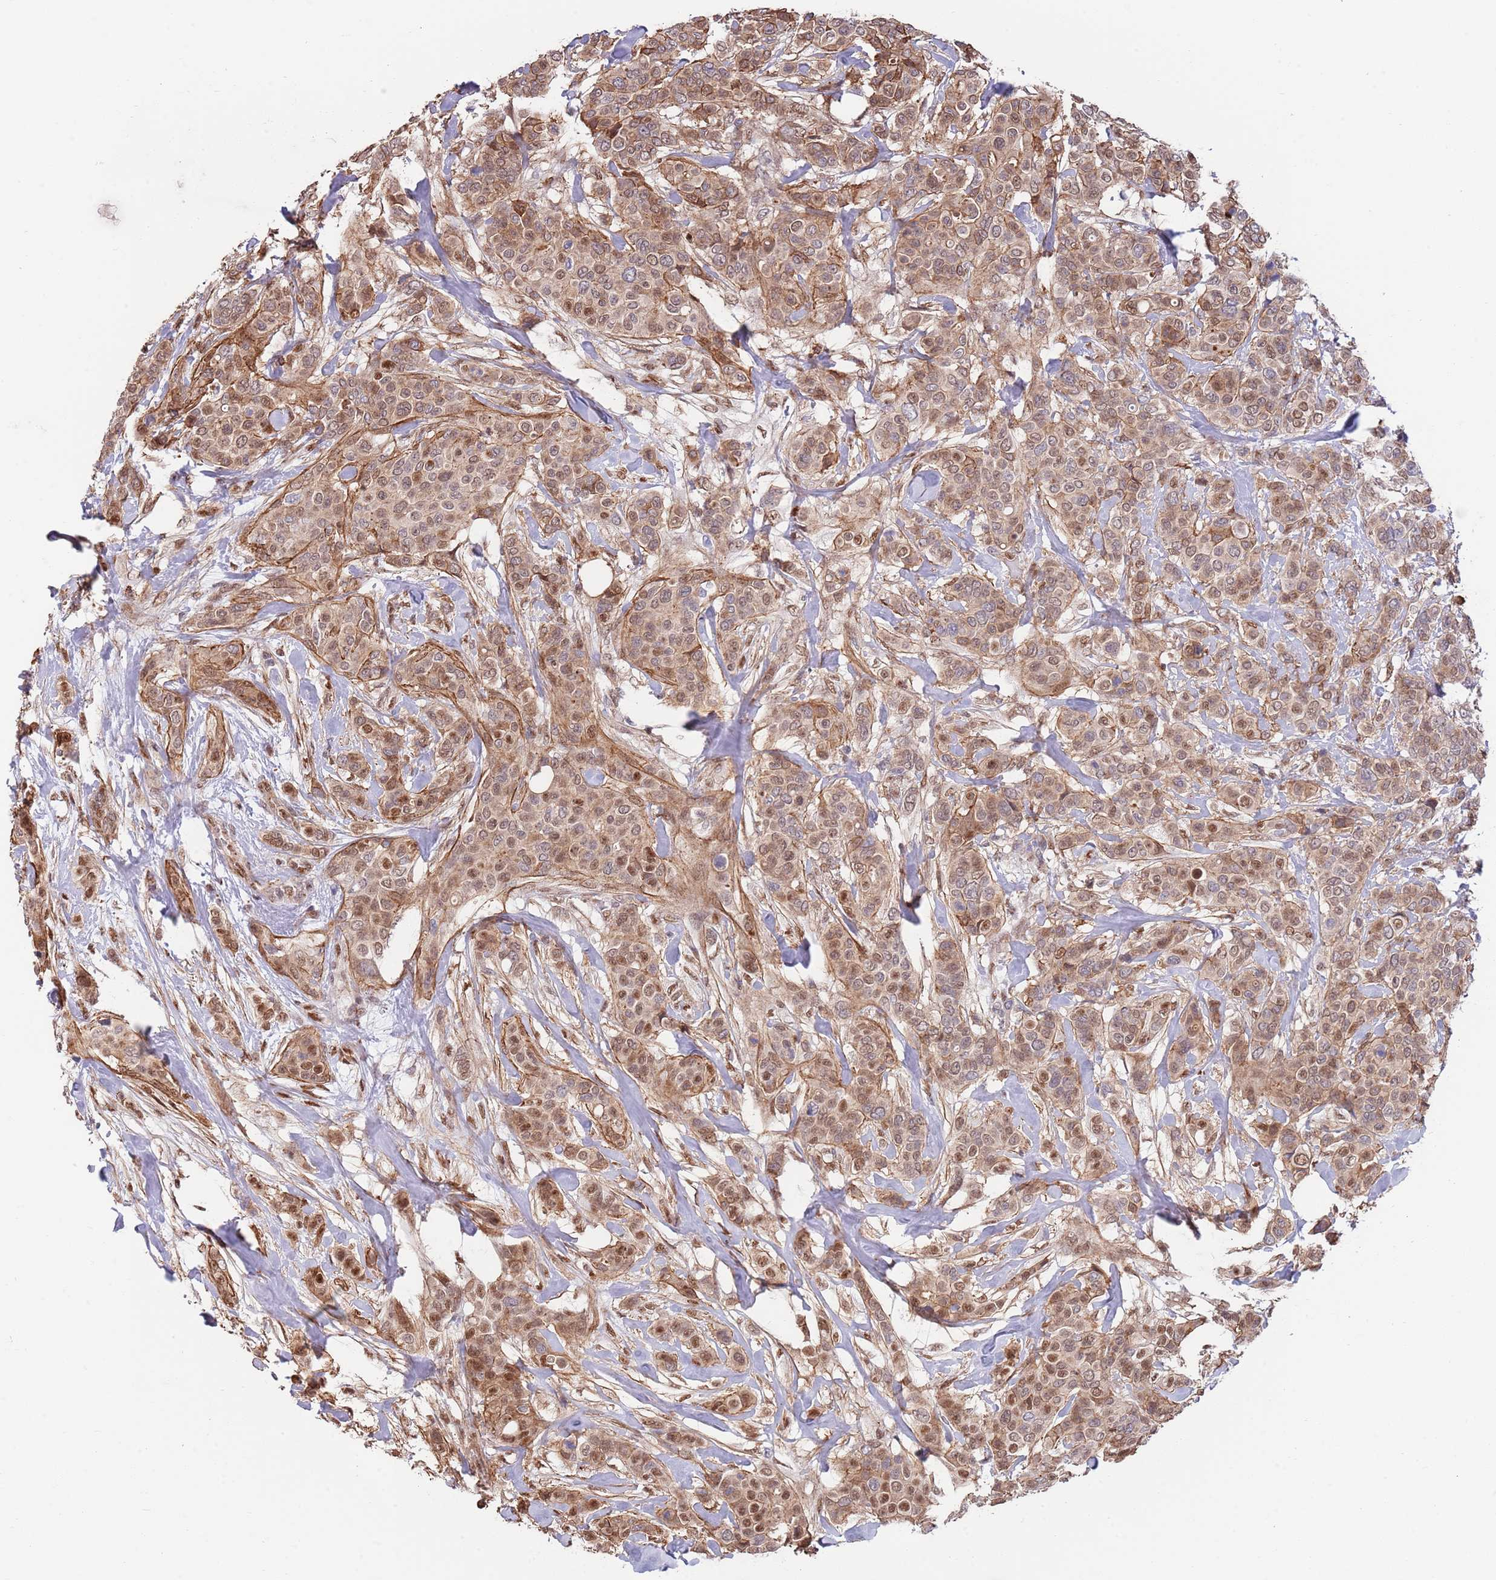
{"staining": {"intensity": "moderate", "quantity": ">75%", "location": "cytoplasmic/membranous,nuclear"}, "tissue": "breast cancer", "cell_type": "Tumor cells", "image_type": "cancer", "snomed": [{"axis": "morphology", "description": "Lobular carcinoma"}, {"axis": "topography", "description": "Breast"}], "caption": "DAB (3,3'-diaminobenzidine) immunohistochemical staining of breast lobular carcinoma exhibits moderate cytoplasmic/membranous and nuclear protein staining in approximately >75% of tumor cells.", "gene": "BPNT1", "patient": {"sex": "female", "age": 51}}